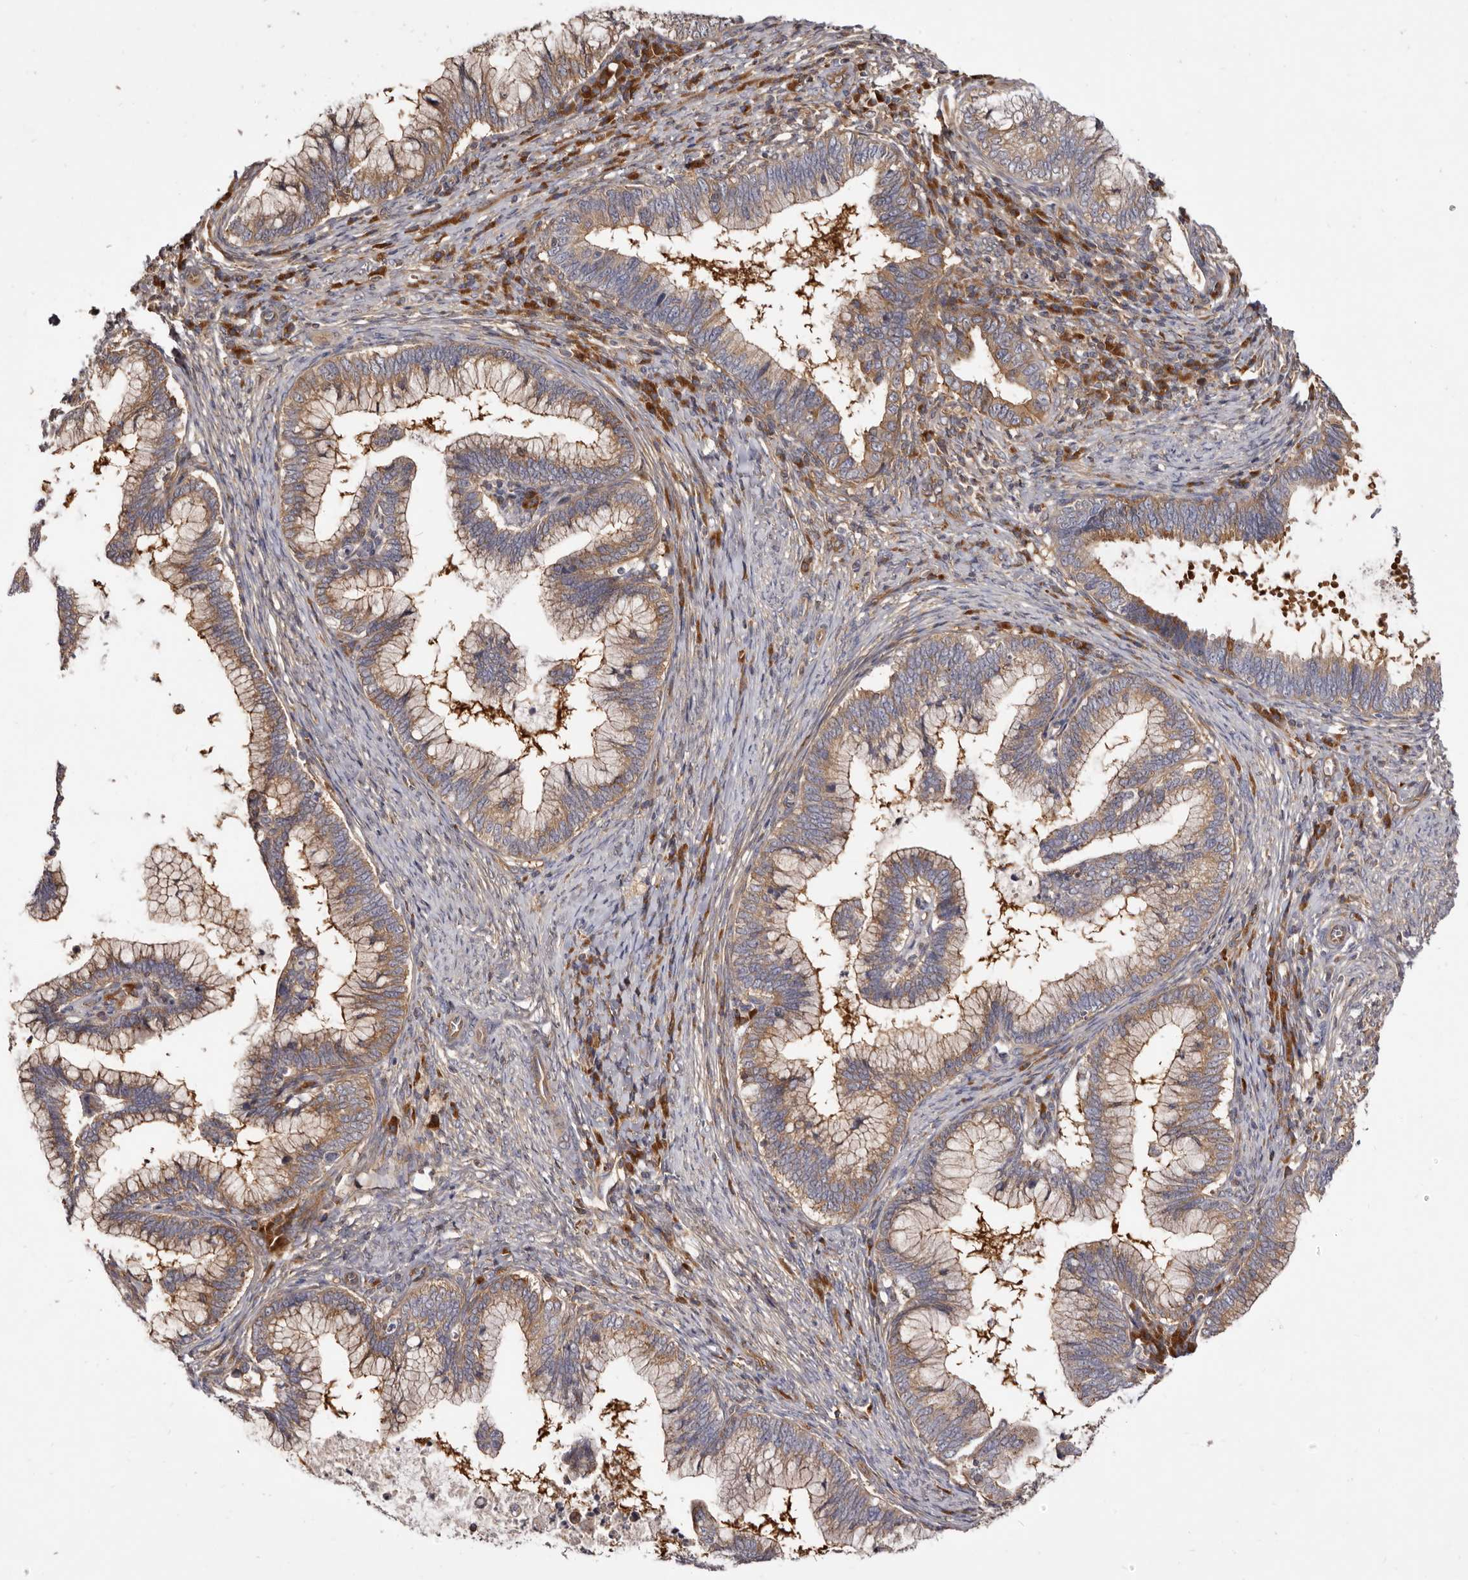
{"staining": {"intensity": "moderate", "quantity": ">75%", "location": "cytoplasmic/membranous"}, "tissue": "cervical cancer", "cell_type": "Tumor cells", "image_type": "cancer", "snomed": [{"axis": "morphology", "description": "Adenocarcinoma, NOS"}, {"axis": "topography", "description": "Cervix"}], "caption": "The image exhibits staining of cervical adenocarcinoma, revealing moderate cytoplasmic/membranous protein expression (brown color) within tumor cells.", "gene": "ADAMTS20", "patient": {"sex": "female", "age": 36}}